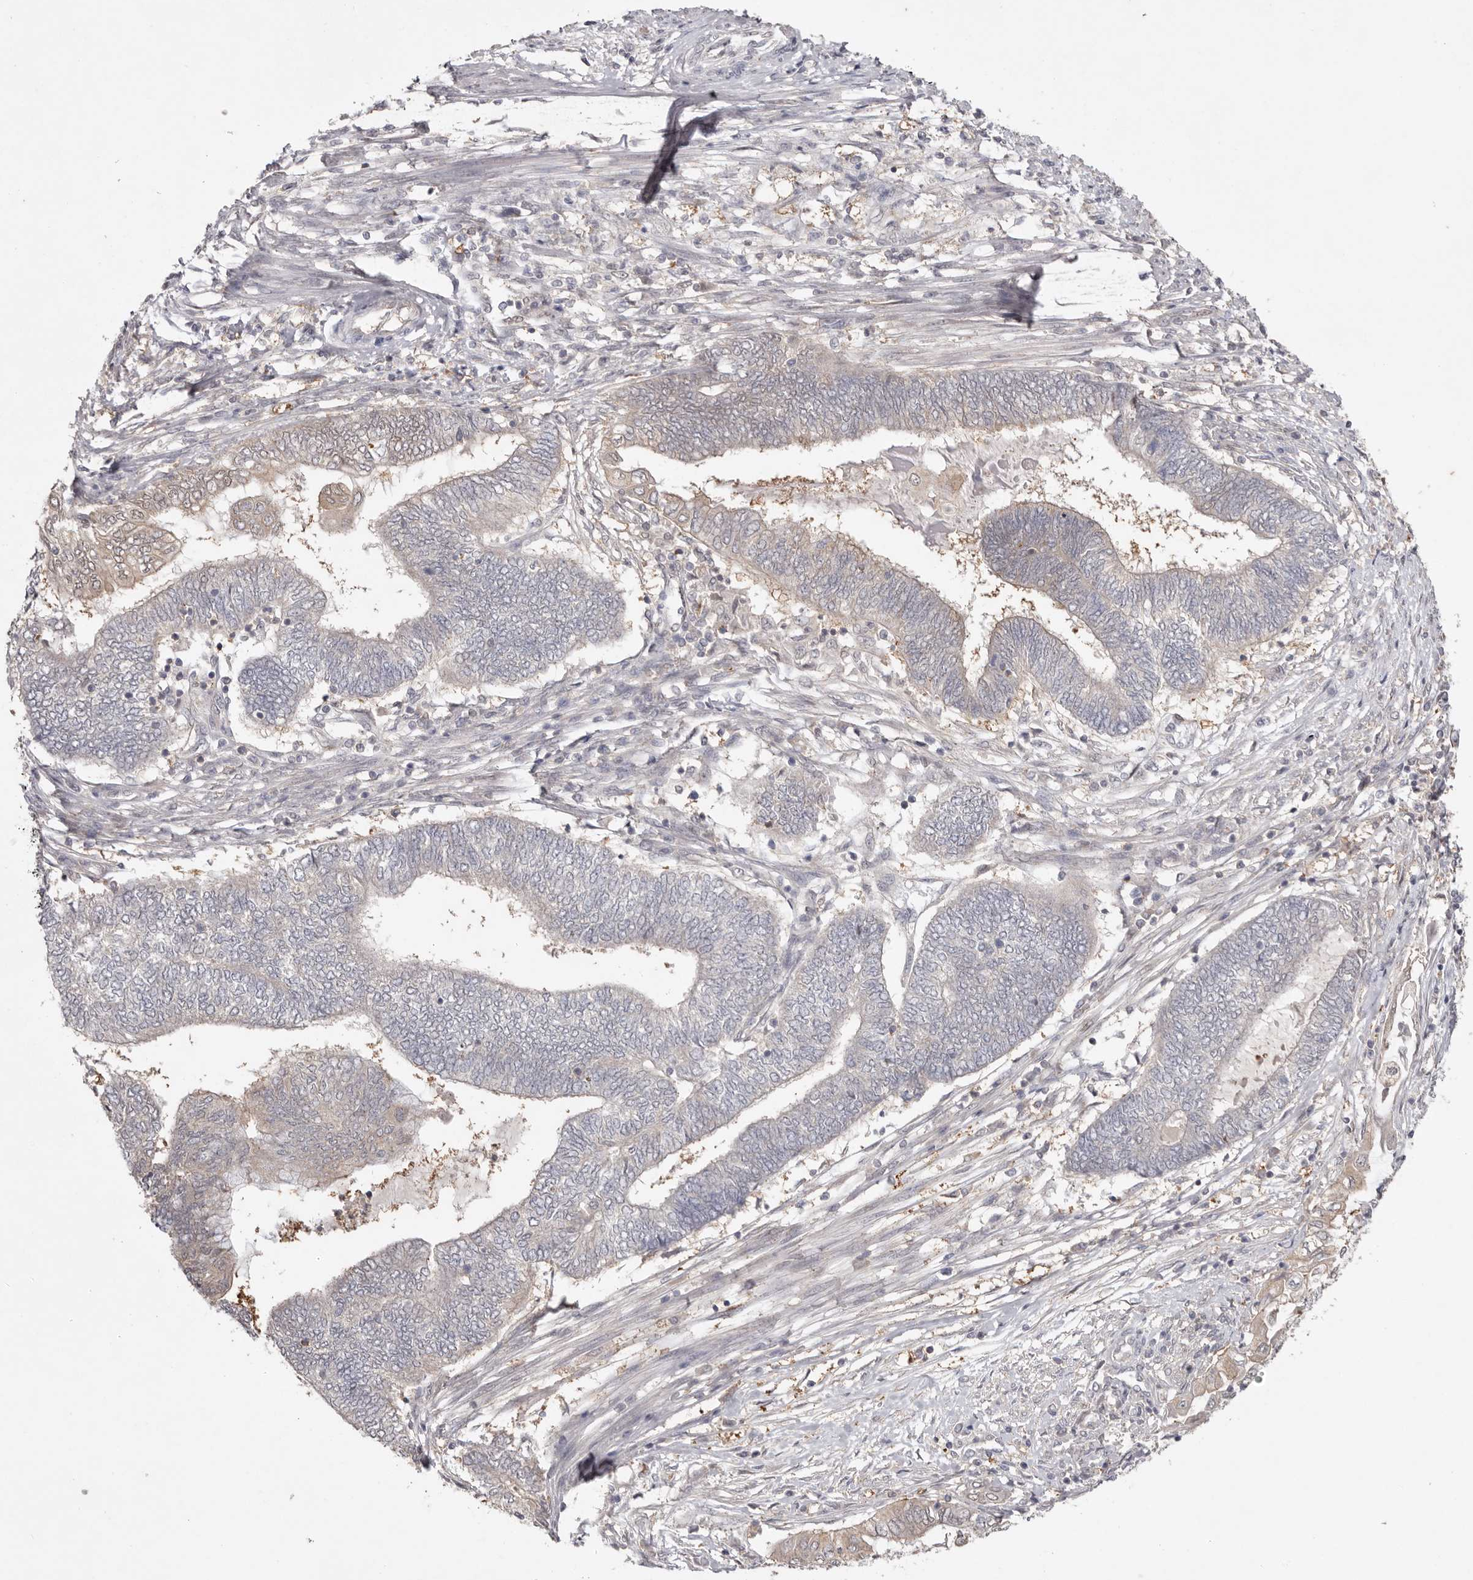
{"staining": {"intensity": "moderate", "quantity": "<25%", "location": "cytoplasmic/membranous"}, "tissue": "endometrial cancer", "cell_type": "Tumor cells", "image_type": "cancer", "snomed": [{"axis": "morphology", "description": "Adenocarcinoma, NOS"}, {"axis": "topography", "description": "Uterus"}, {"axis": "topography", "description": "Endometrium"}], "caption": "Moderate cytoplasmic/membranous expression for a protein is present in about <25% of tumor cells of adenocarcinoma (endometrial) using immunohistochemistry.", "gene": "TADA1", "patient": {"sex": "female", "age": 70}}